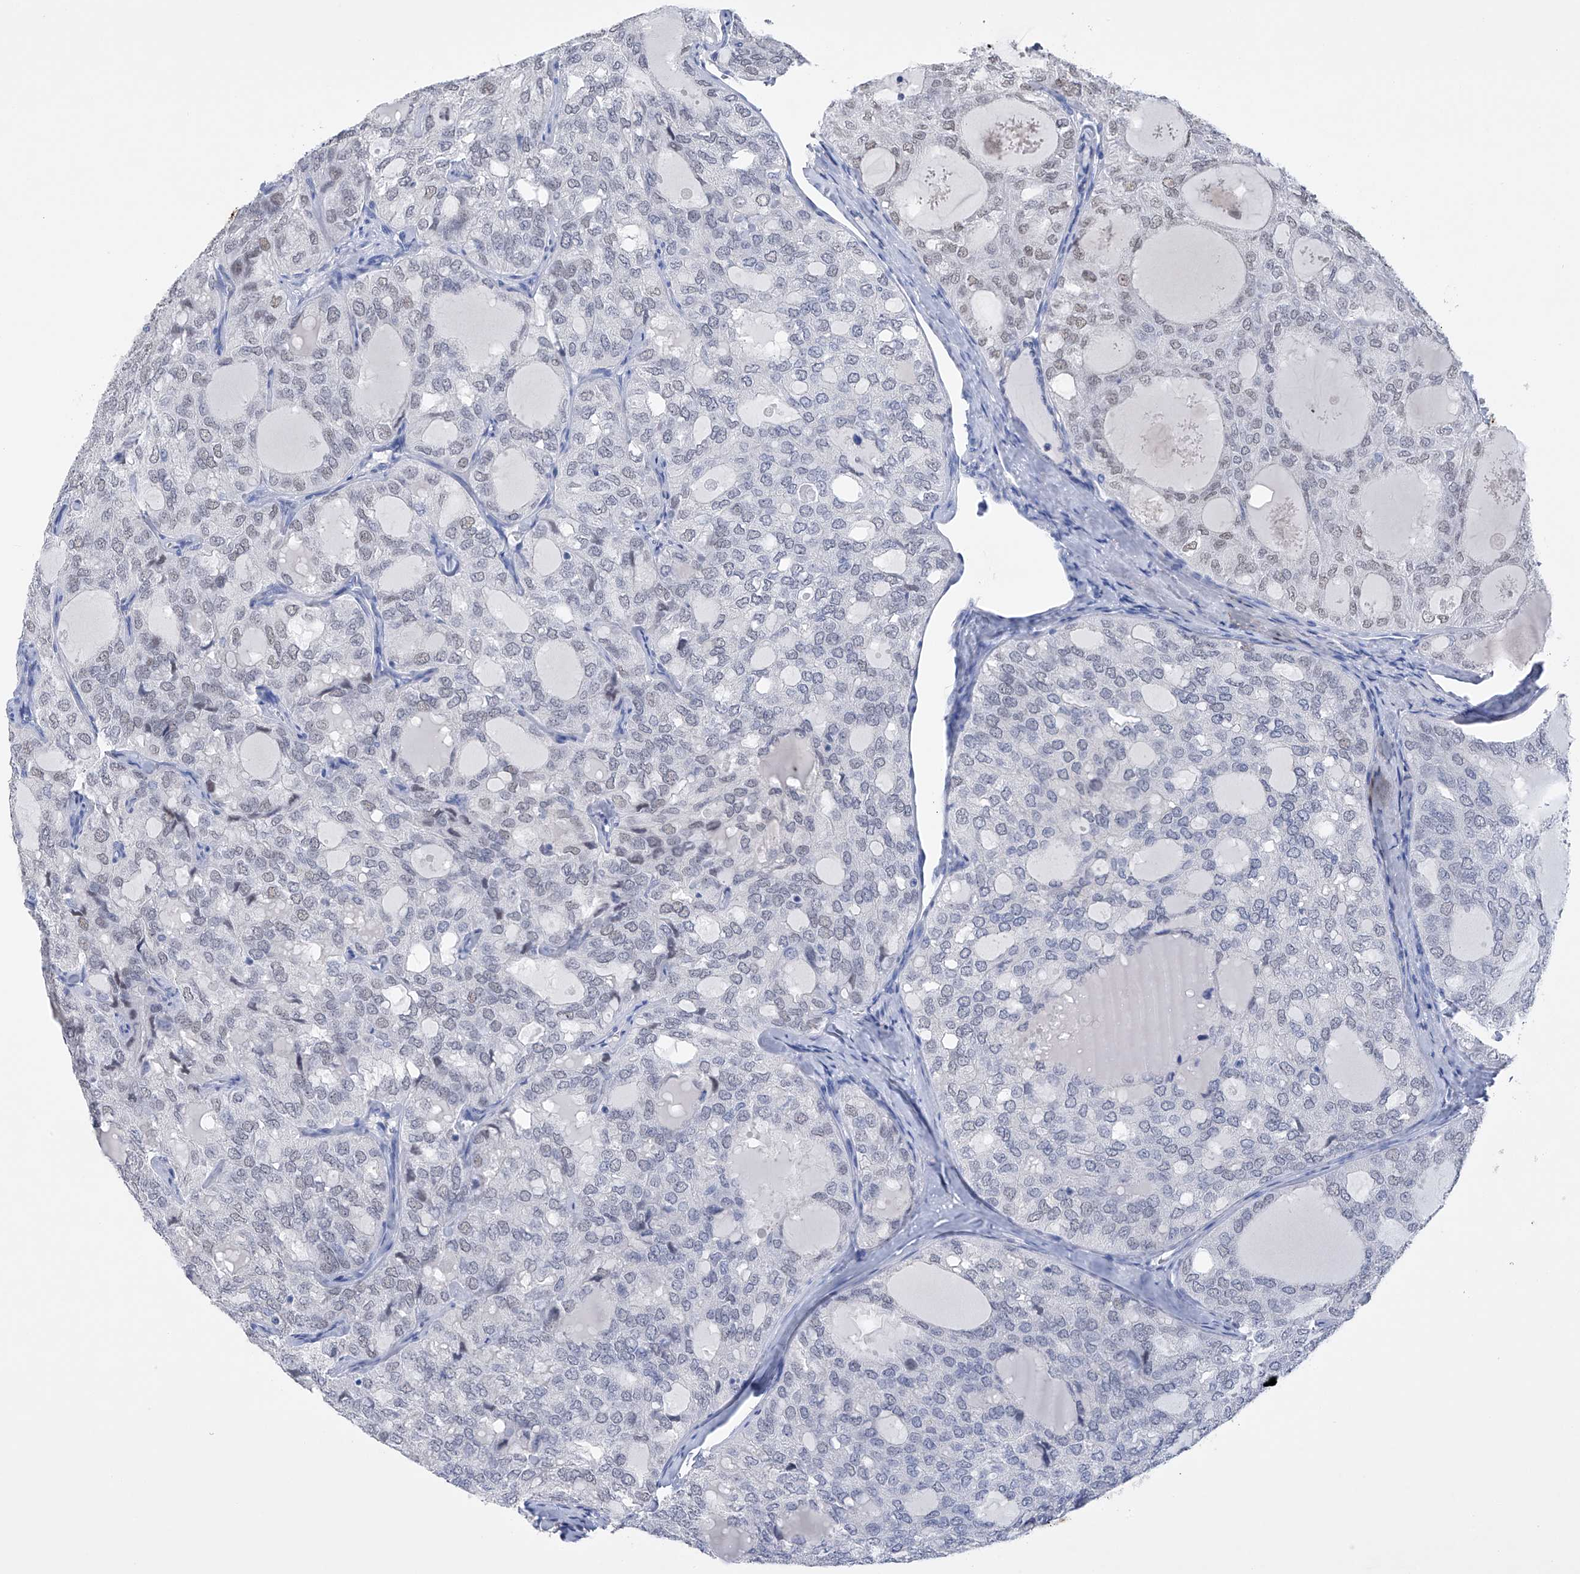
{"staining": {"intensity": "weak", "quantity": "<25%", "location": "nuclear"}, "tissue": "thyroid cancer", "cell_type": "Tumor cells", "image_type": "cancer", "snomed": [{"axis": "morphology", "description": "Follicular adenoma carcinoma, NOS"}, {"axis": "topography", "description": "Thyroid gland"}], "caption": "Follicular adenoma carcinoma (thyroid) was stained to show a protein in brown. There is no significant staining in tumor cells. Brightfield microscopy of IHC stained with DAB (3,3'-diaminobenzidine) (brown) and hematoxylin (blue), captured at high magnification.", "gene": "ADRA1A", "patient": {"sex": "male", "age": 75}}